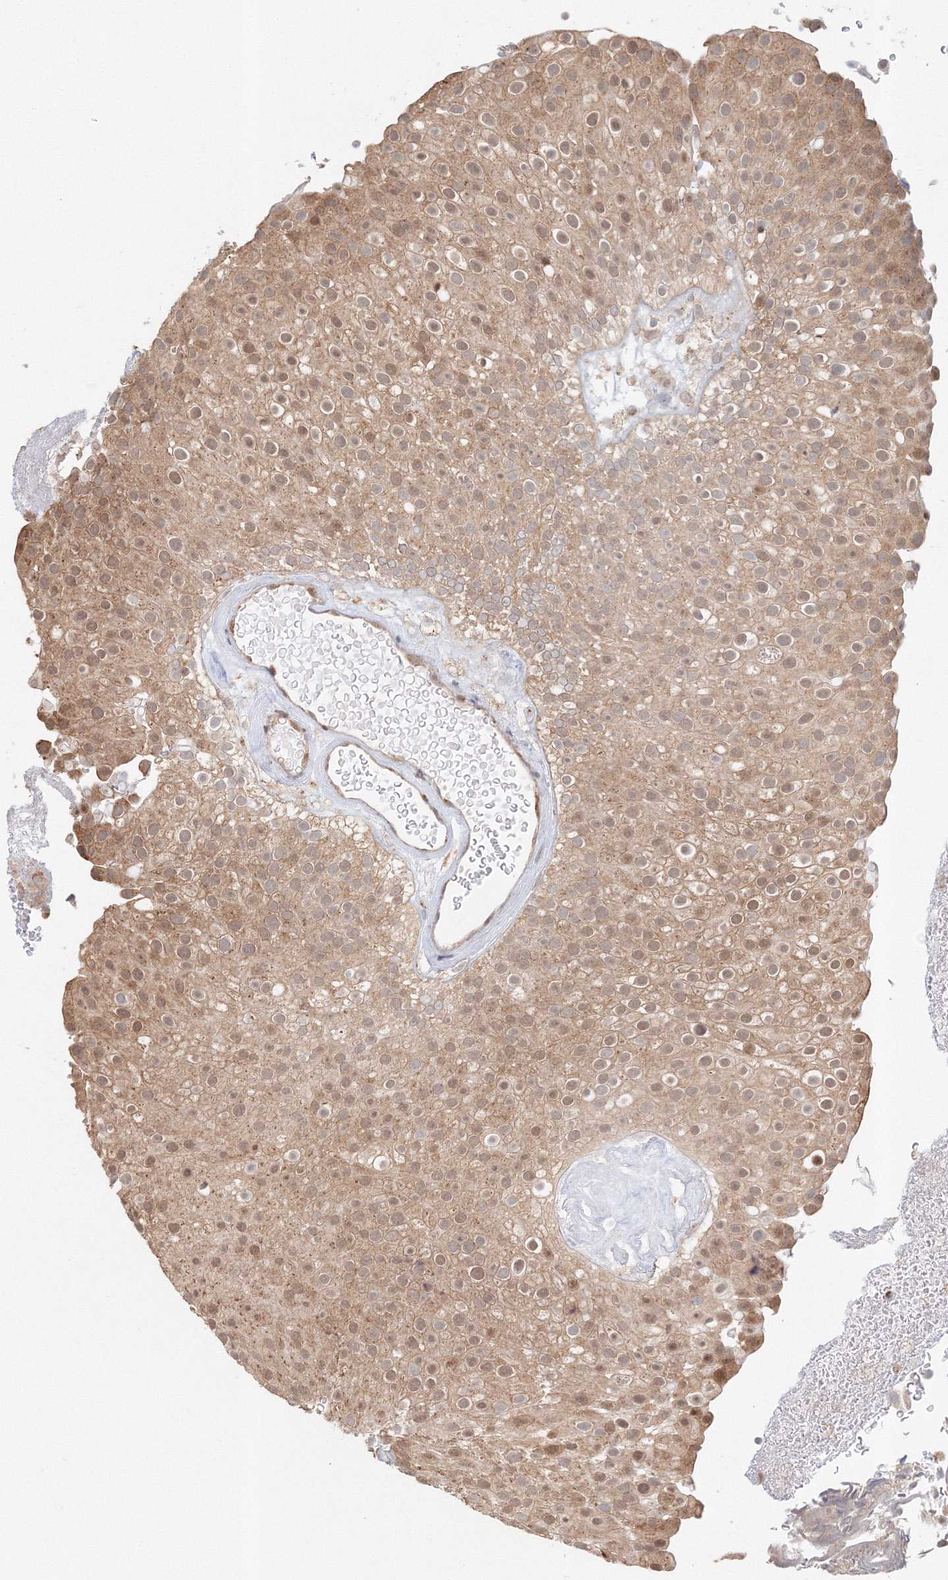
{"staining": {"intensity": "moderate", "quantity": ">75%", "location": "cytoplasmic/membranous,nuclear"}, "tissue": "urothelial cancer", "cell_type": "Tumor cells", "image_type": "cancer", "snomed": [{"axis": "morphology", "description": "Urothelial carcinoma, Low grade"}, {"axis": "topography", "description": "Urinary bladder"}], "caption": "Immunohistochemistry (IHC) (DAB (3,3'-diaminobenzidine)) staining of human urothelial cancer reveals moderate cytoplasmic/membranous and nuclear protein positivity in approximately >75% of tumor cells.", "gene": "PSMD6", "patient": {"sex": "male", "age": 78}}